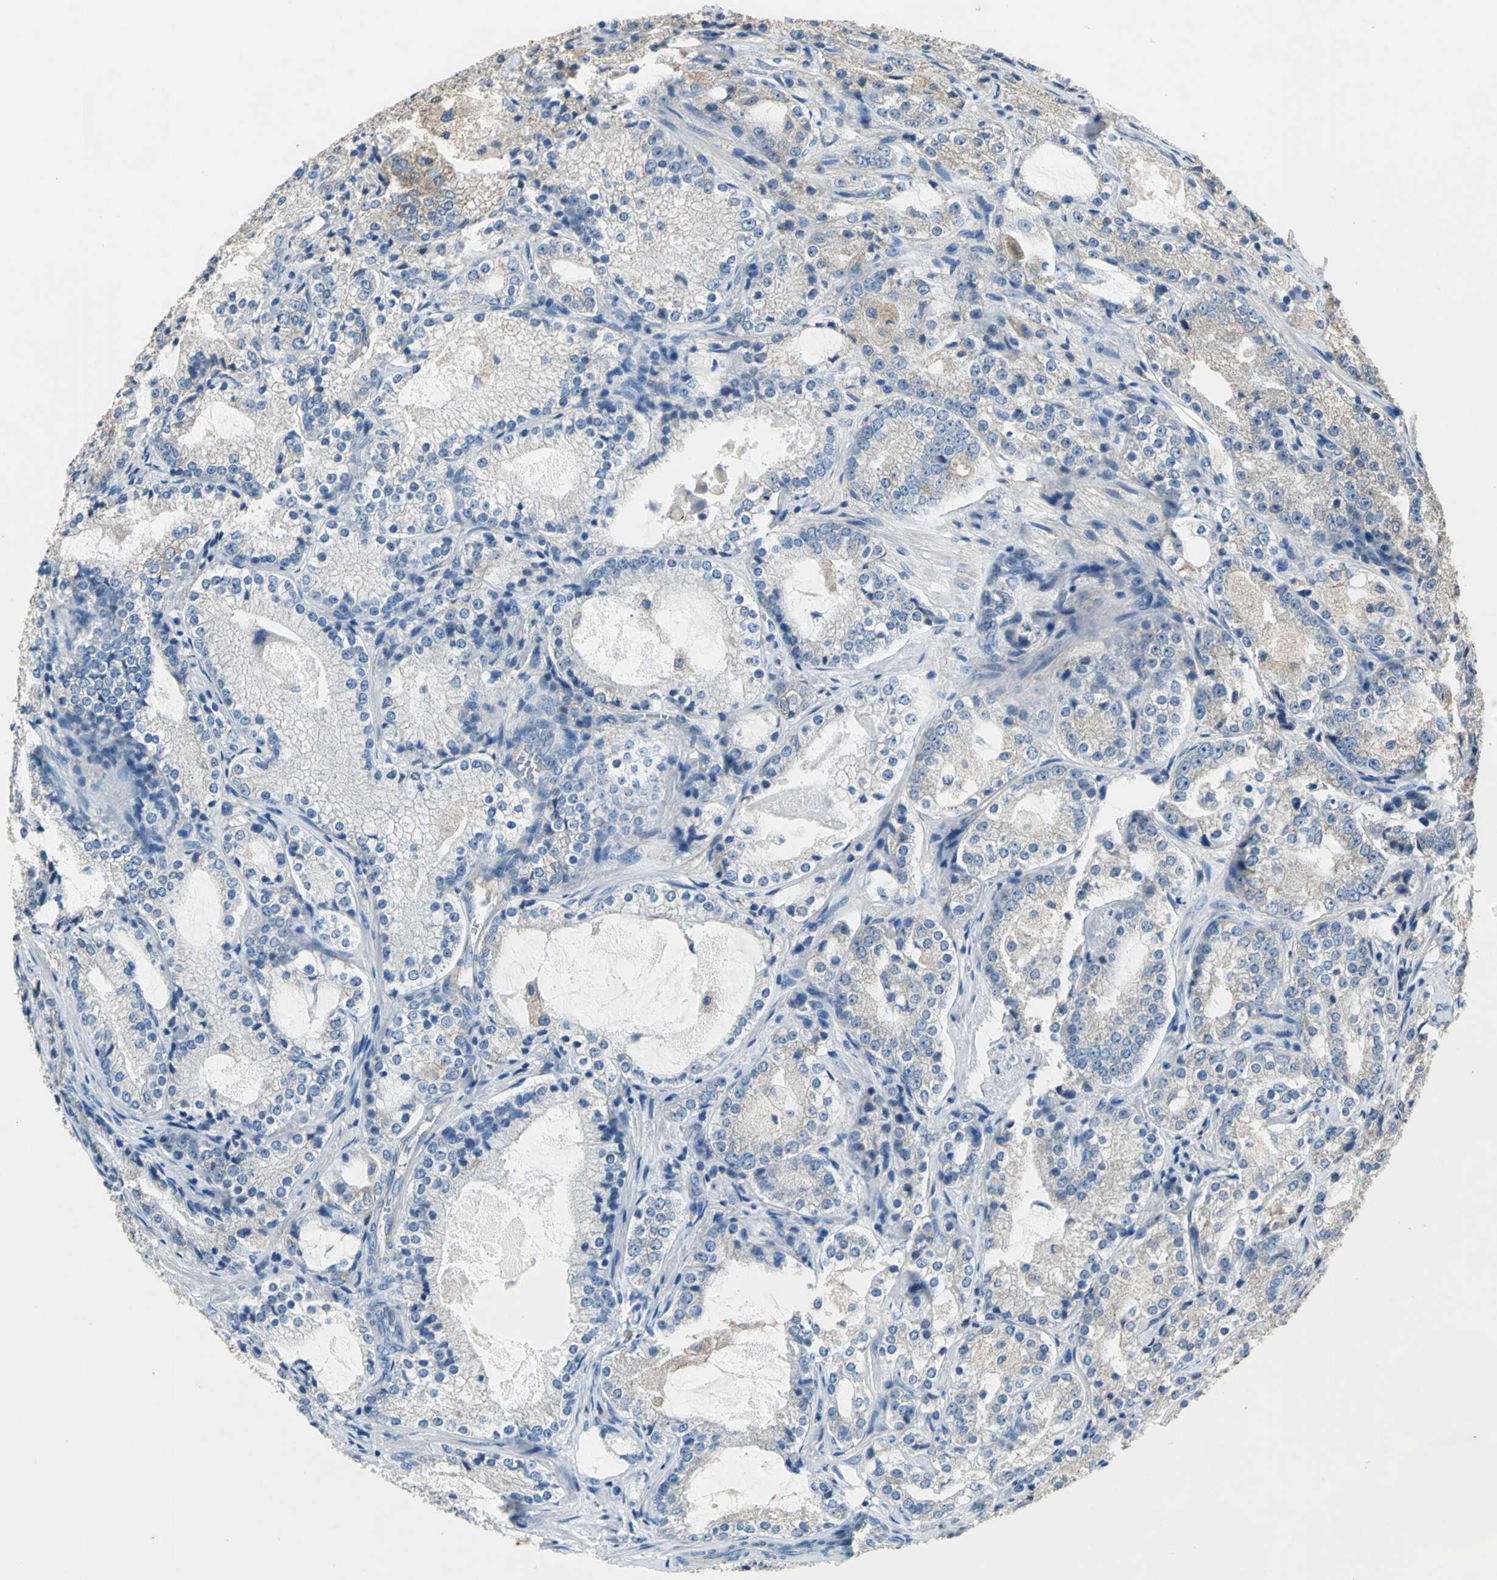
{"staining": {"intensity": "weak", "quantity": "25%-75%", "location": "cytoplasmic/membranous"}, "tissue": "prostate cancer", "cell_type": "Tumor cells", "image_type": "cancer", "snomed": [{"axis": "morphology", "description": "Adenocarcinoma, High grade"}, {"axis": "topography", "description": "Prostate"}], "caption": "Protein analysis of high-grade adenocarcinoma (prostate) tissue shows weak cytoplasmic/membranous expression in about 25%-75% of tumor cells.", "gene": "HEPH", "patient": {"sex": "male", "age": 63}}